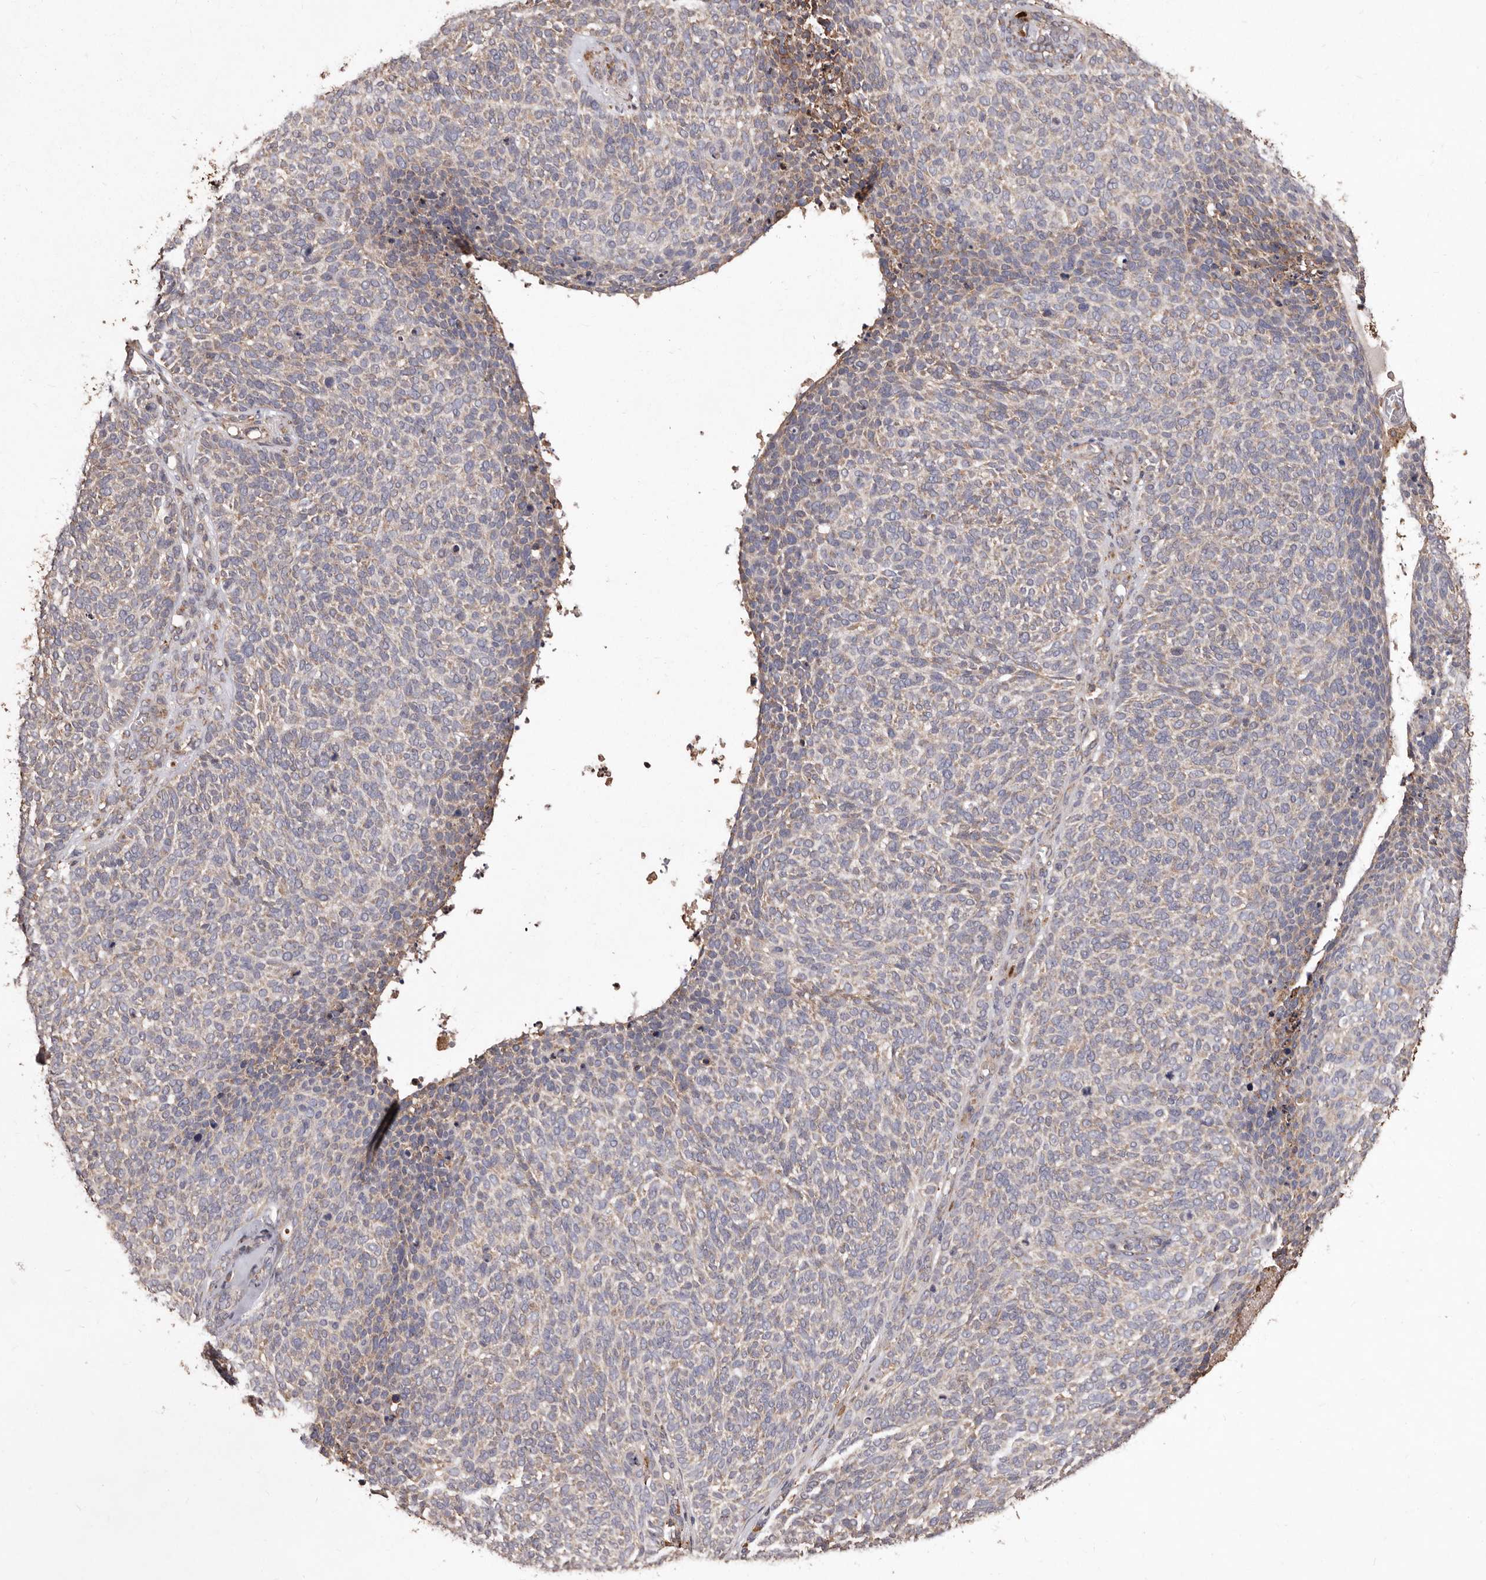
{"staining": {"intensity": "weak", "quantity": "<25%", "location": "cytoplasmic/membranous"}, "tissue": "skin cancer", "cell_type": "Tumor cells", "image_type": "cancer", "snomed": [{"axis": "morphology", "description": "Squamous cell carcinoma, NOS"}, {"axis": "topography", "description": "Skin"}], "caption": "Histopathology image shows no significant protein positivity in tumor cells of skin cancer (squamous cell carcinoma).", "gene": "STEAP2", "patient": {"sex": "female", "age": 90}}